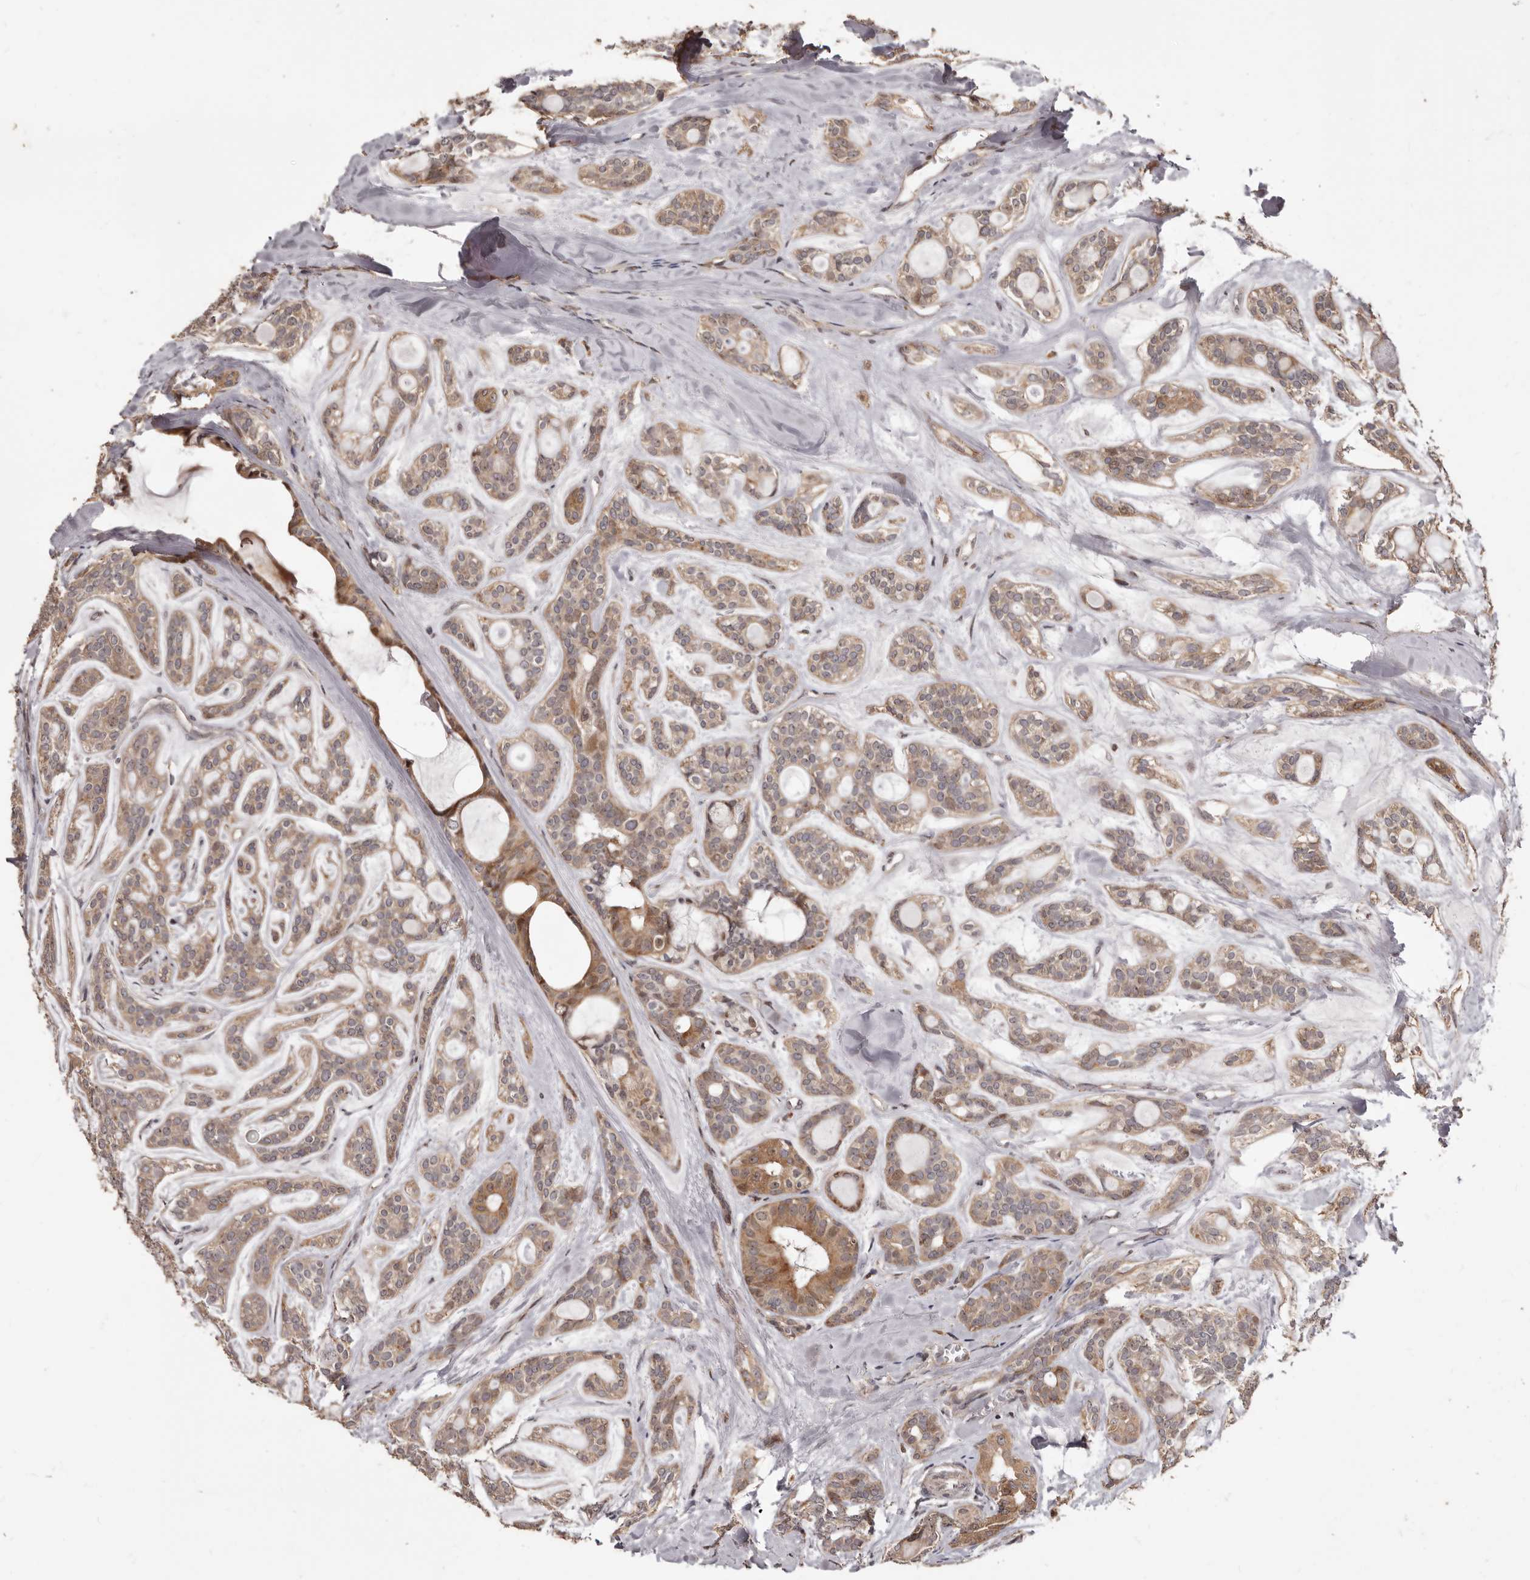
{"staining": {"intensity": "moderate", "quantity": ">75%", "location": "cytoplasmic/membranous"}, "tissue": "head and neck cancer", "cell_type": "Tumor cells", "image_type": "cancer", "snomed": [{"axis": "morphology", "description": "Adenocarcinoma, NOS"}, {"axis": "topography", "description": "Head-Neck"}], "caption": "Immunohistochemistry image of neoplastic tissue: head and neck adenocarcinoma stained using immunohistochemistry demonstrates medium levels of moderate protein expression localized specifically in the cytoplasmic/membranous of tumor cells, appearing as a cytoplasmic/membranous brown color.", "gene": "ZCCHC7", "patient": {"sex": "male", "age": 66}}